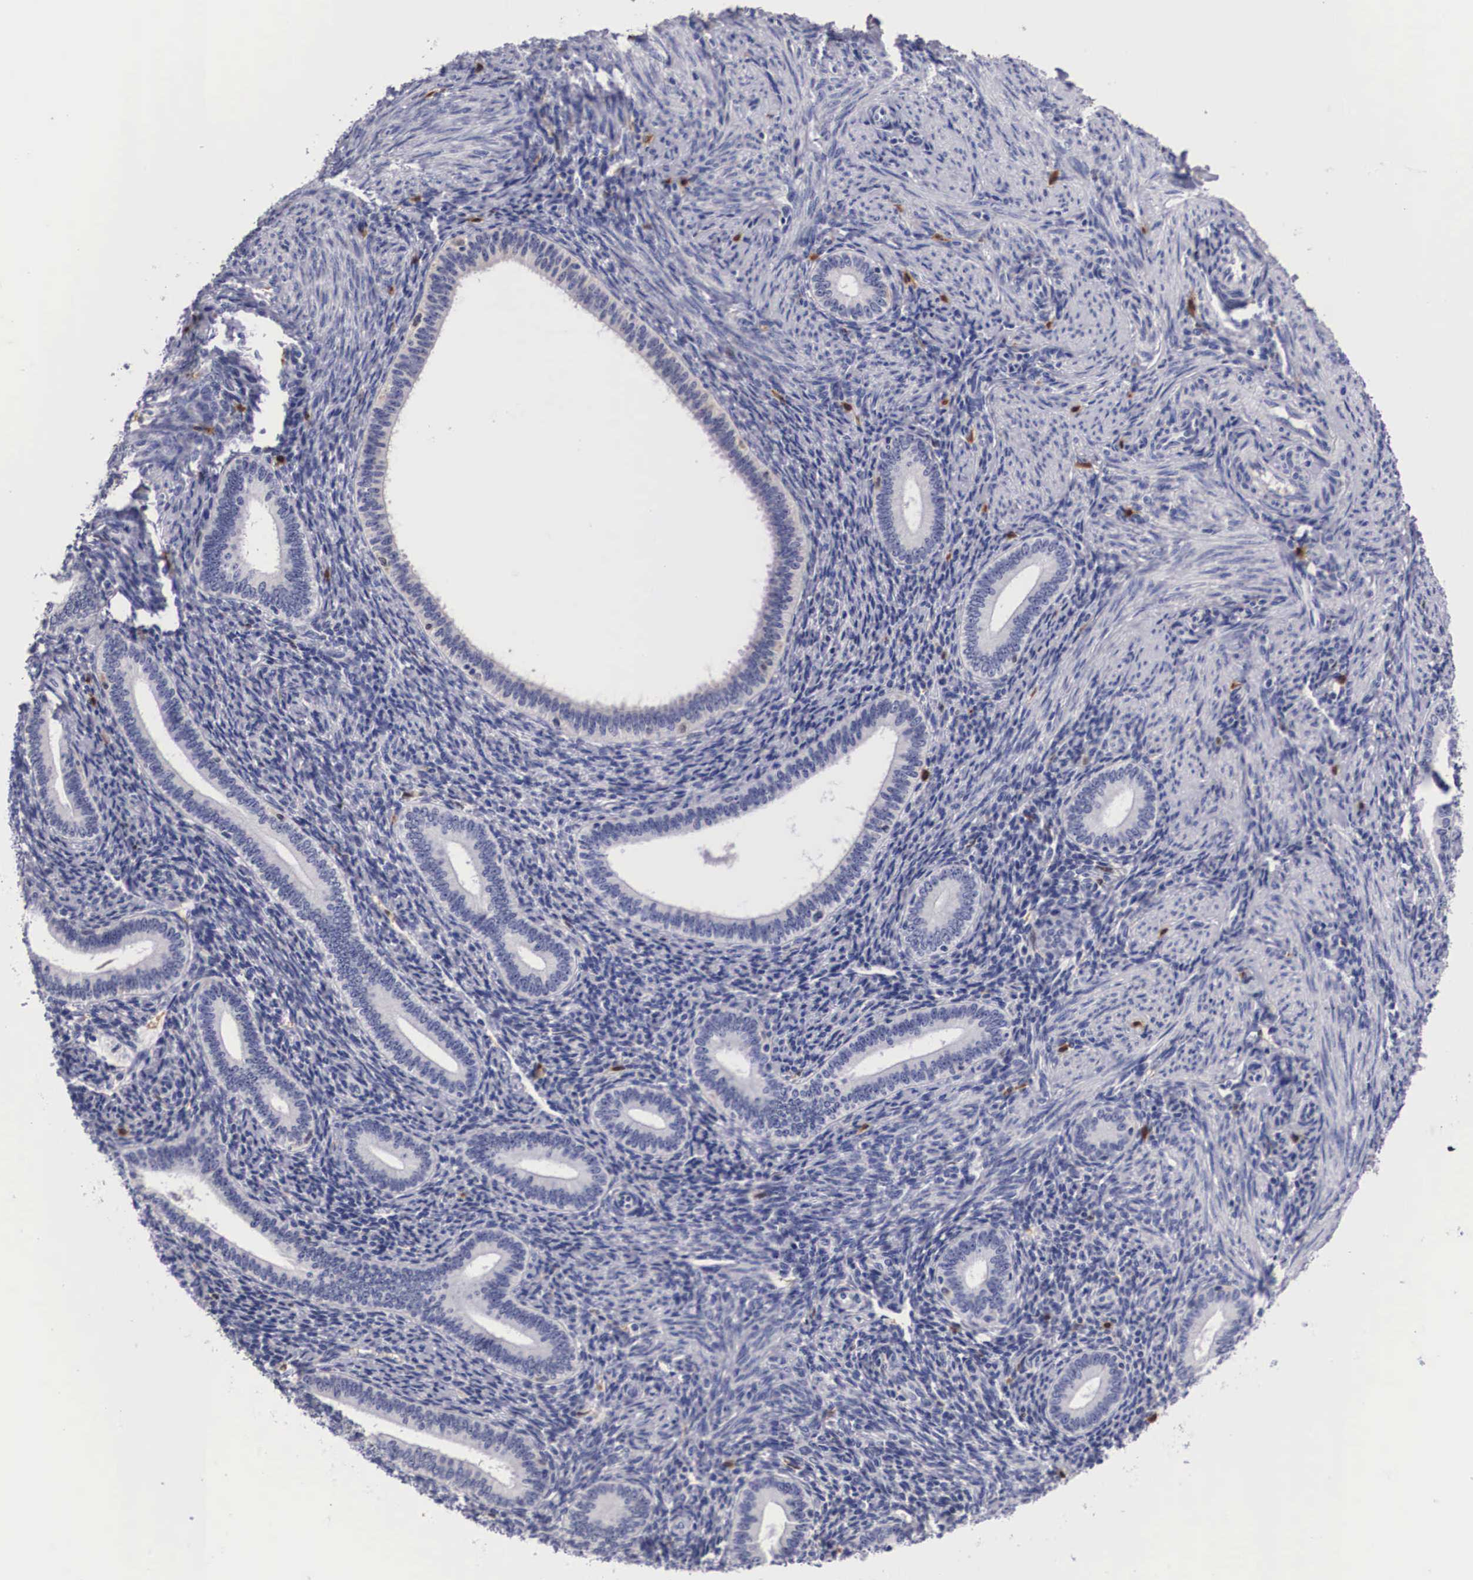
{"staining": {"intensity": "negative", "quantity": "none", "location": "none"}, "tissue": "endometrium", "cell_type": "Cells in endometrial stroma", "image_type": "normal", "snomed": [{"axis": "morphology", "description": "Normal tissue, NOS"}, {"axis": "topography", "description": "Endometrium"}], "caption": "Cells in endometrial stroma show no significant protein expression in unremarkable endometrium.", "gene": "RENBP", "patient": {"sex": "female", "age": 35}}